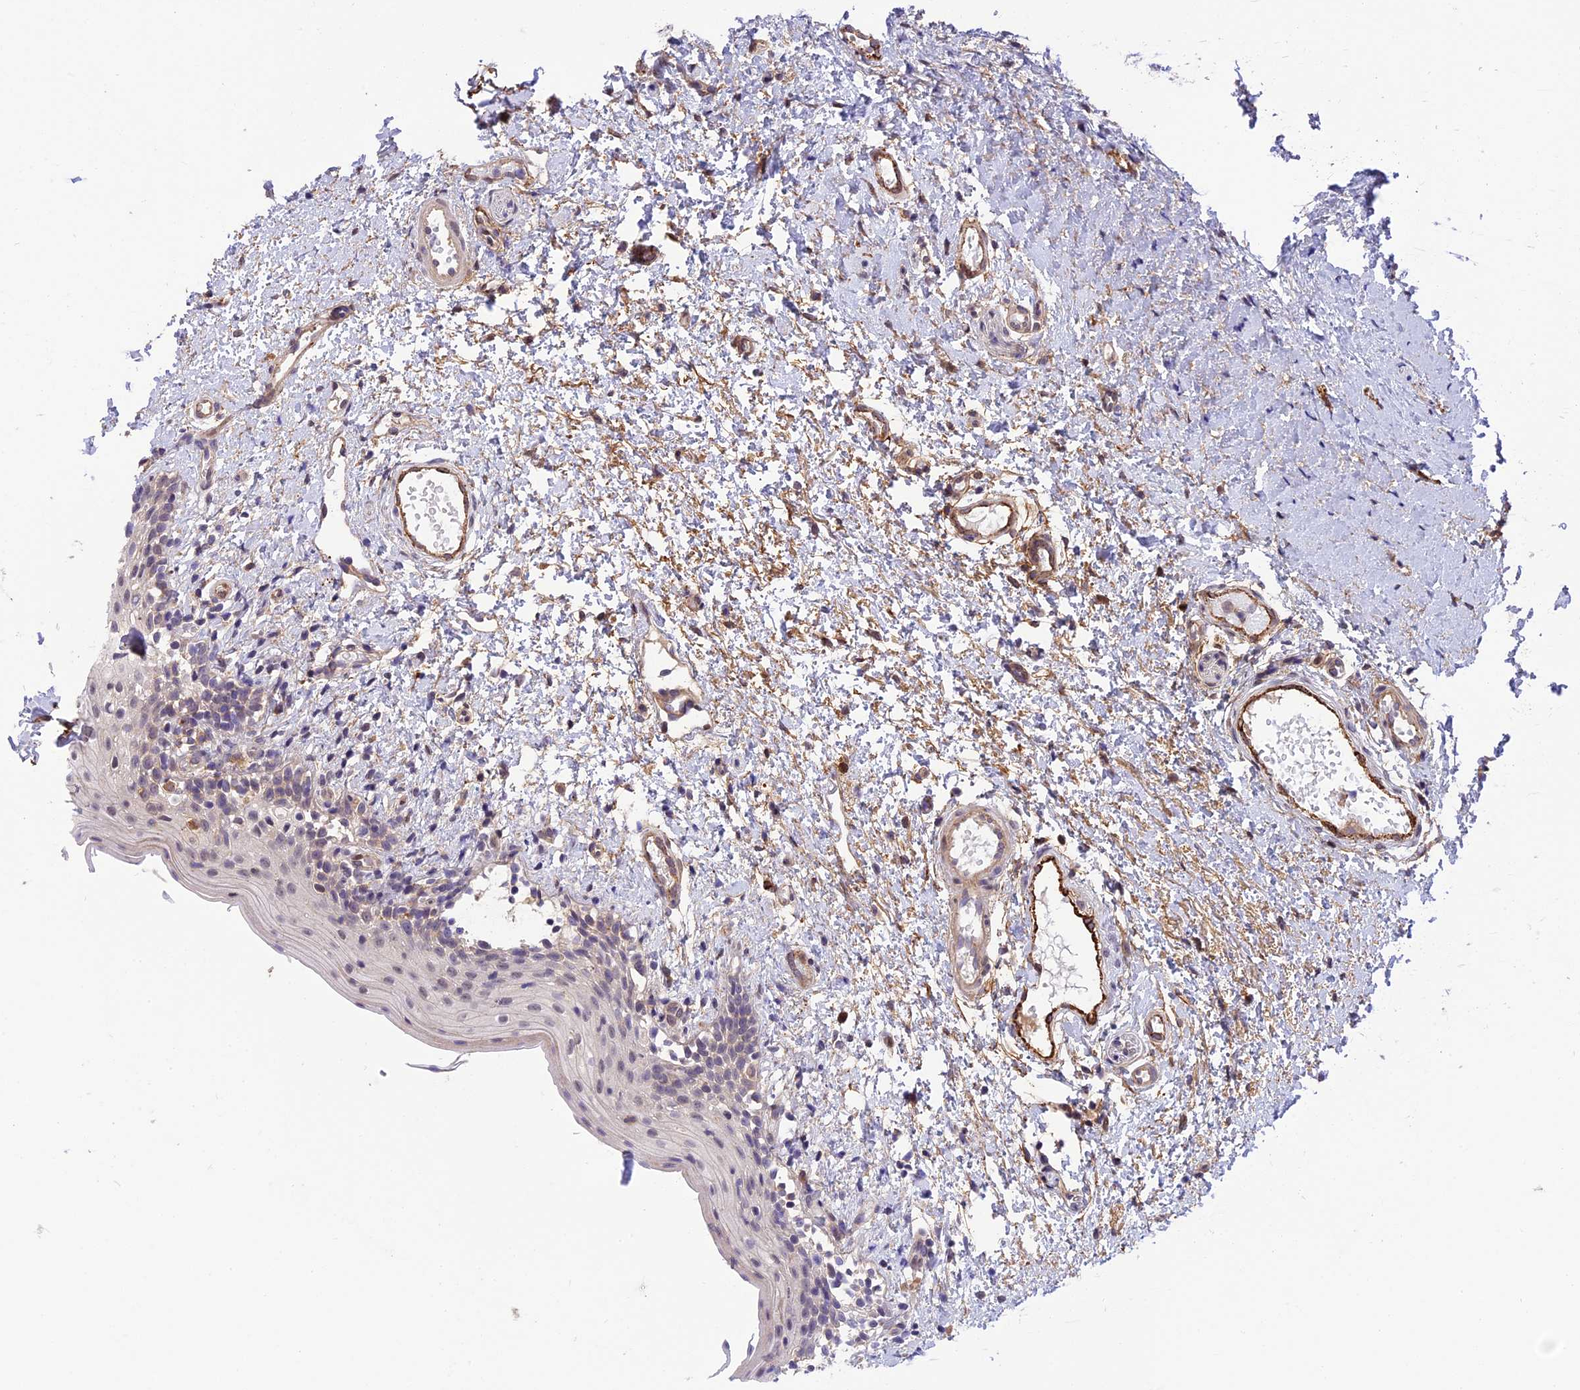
{"staining": {"intensity": "negative", "quantity": "none", "location": "none"}, "tissue": "oral mucosa", "cell_type": "Squamous epithelial cells", "image_type": "normal", "snomed": [{"axis": "morphology", "description": "Normal tissue, NOS"}, {"axis": "topography", "description": "Oral tissue"}], "caption": "High power microscopy histopathology image of an immunohistochemistry (IHC) histopathology image of benign oral mucosa, revealing no significant expression in squamous epithelial cells. (Immunohistochemistry (ihc), brightfield microscopy, high magnification).", "gene": "MFSD2A", "patient": {"sex": "female", "age": 13}}